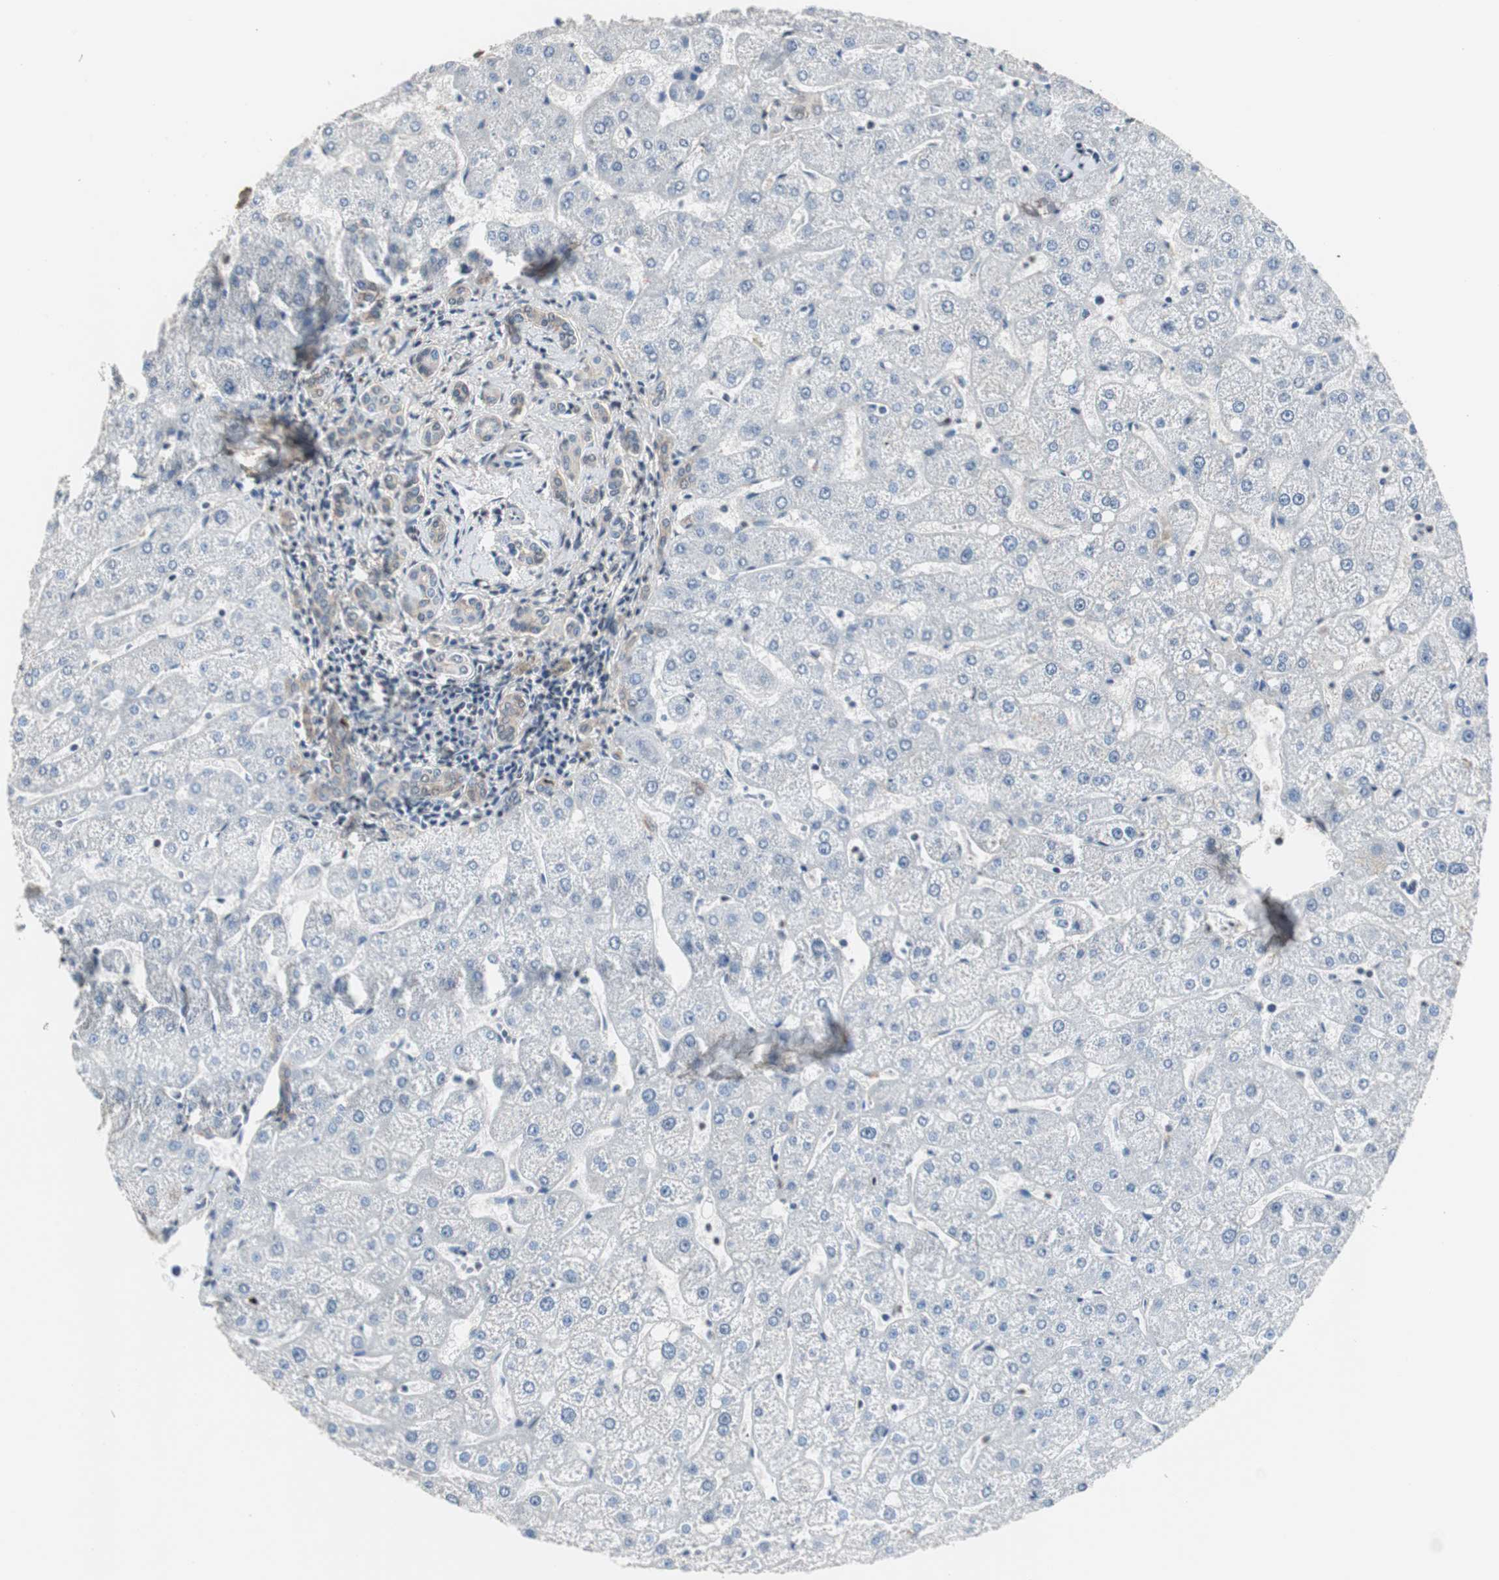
{"staining": {"intensity": "weak", "quantity": ">75%", "location": "cytoplasmic/membranous"}, "tissue": "liver", "cell_type": "Cholangiocytes", "image_type": "normal", "snomed": [{"axis": "morphology", "description": "Normal tissue, NOS"}, {"axis": "topography", "description": "Liver"}], "caption": "Protein expression analysis of normal human liver reveals weak cytoplasmic/membranous staining in about >75% of cholangiocytes.", "gene": "TOP2A", "patient": {"sex": "male", "age": 67}}